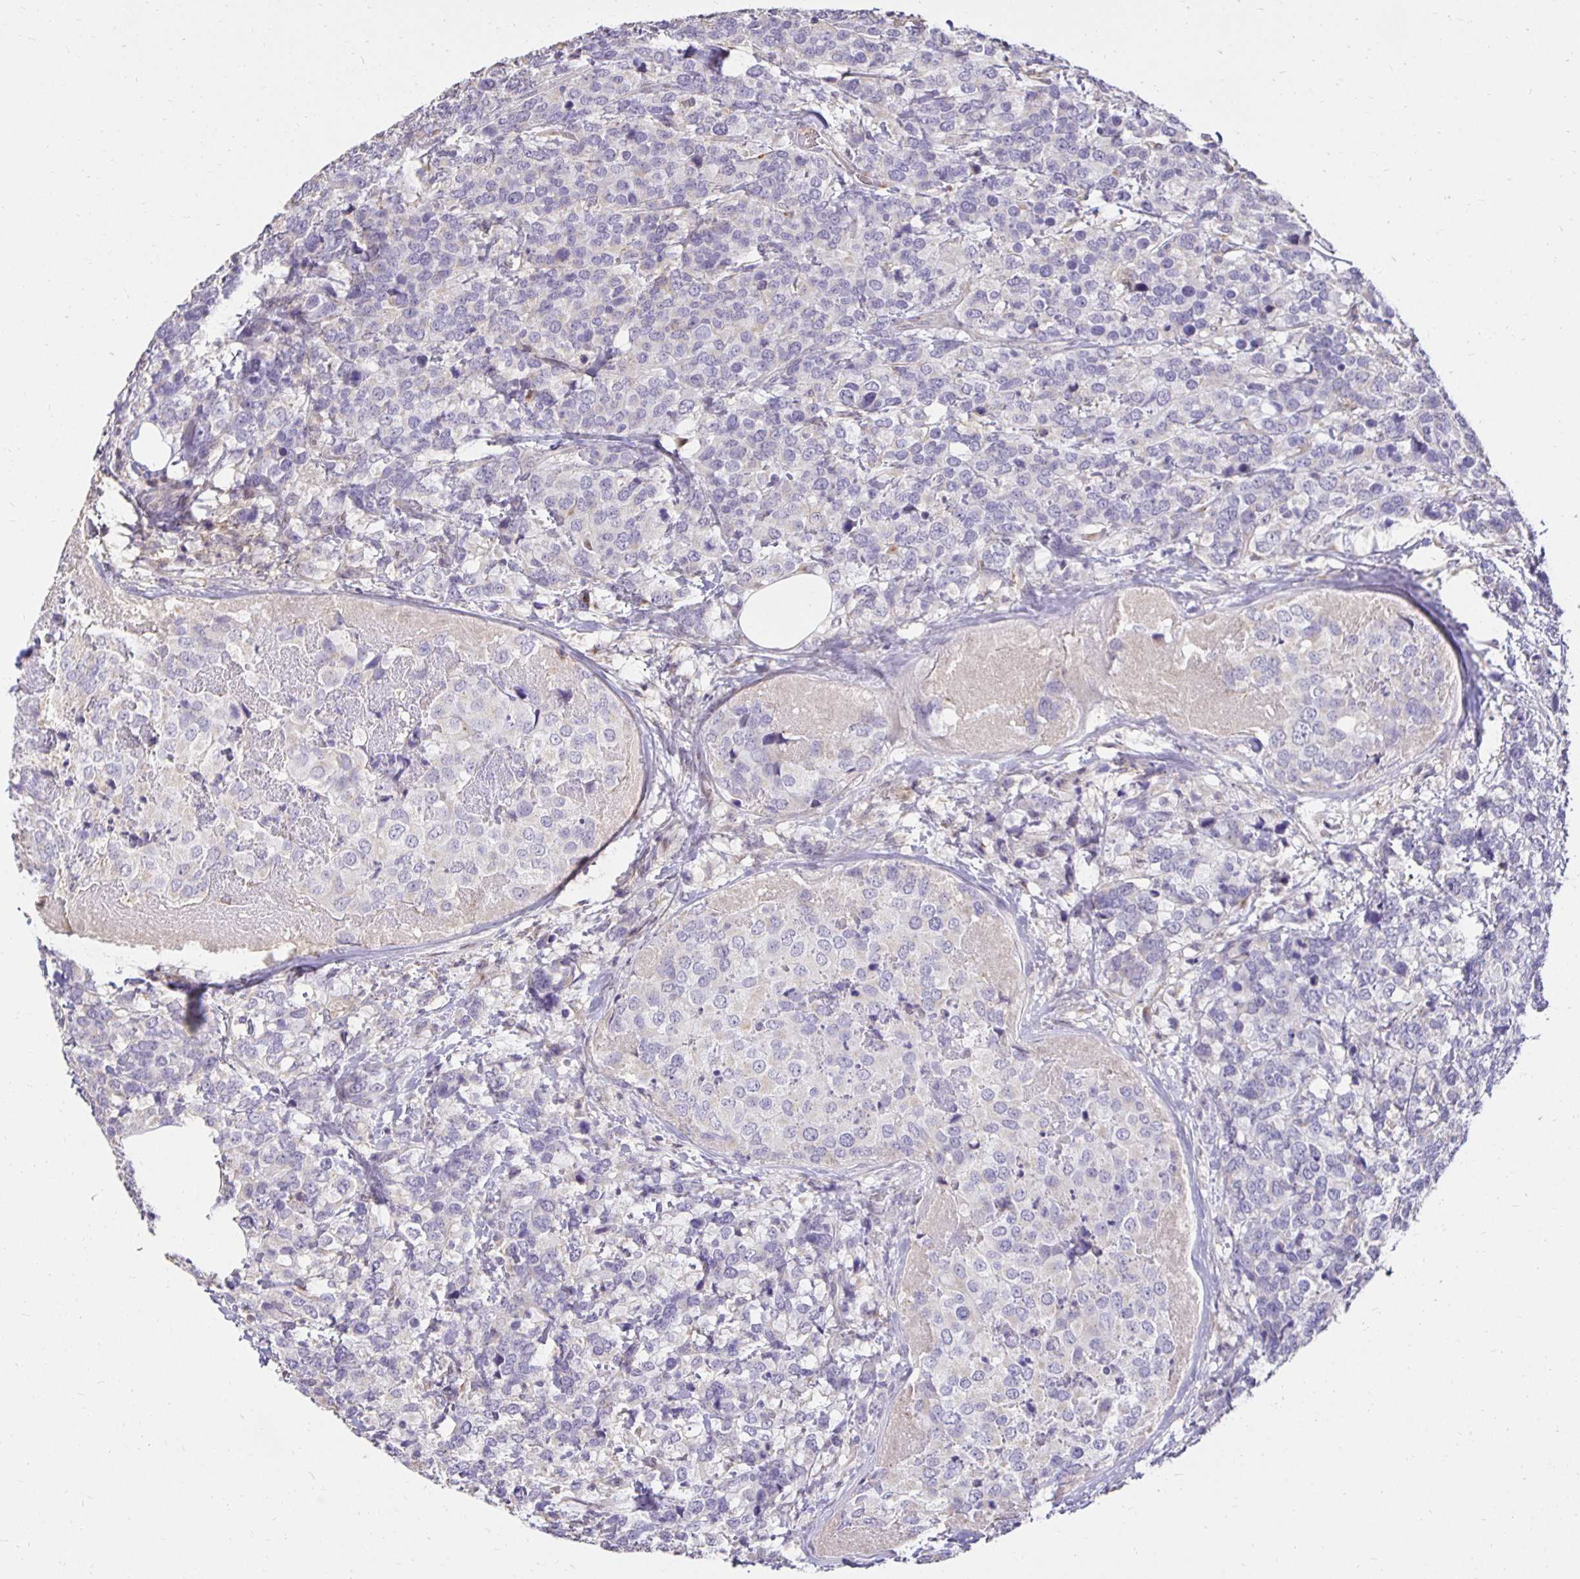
{"staining": {"intensity": "weak", "quantity": "<25%", "location": "cytoplasmic/membranous"}, "tissue": "breast cancer", "cell_type": "Tumor cells", "image_type": "cancer", "snomed": [{"axis": "morphology", "description": "Lobular carcinoma"}, {"axis": "topography", "description": "Breast"}], "caption": "Immunohistochemistry of lobular carcinoma (breast) reveals no staining in tumor cells.", "gene": "PNPLA3", "patient": {"sex": "female", "age": 59}}